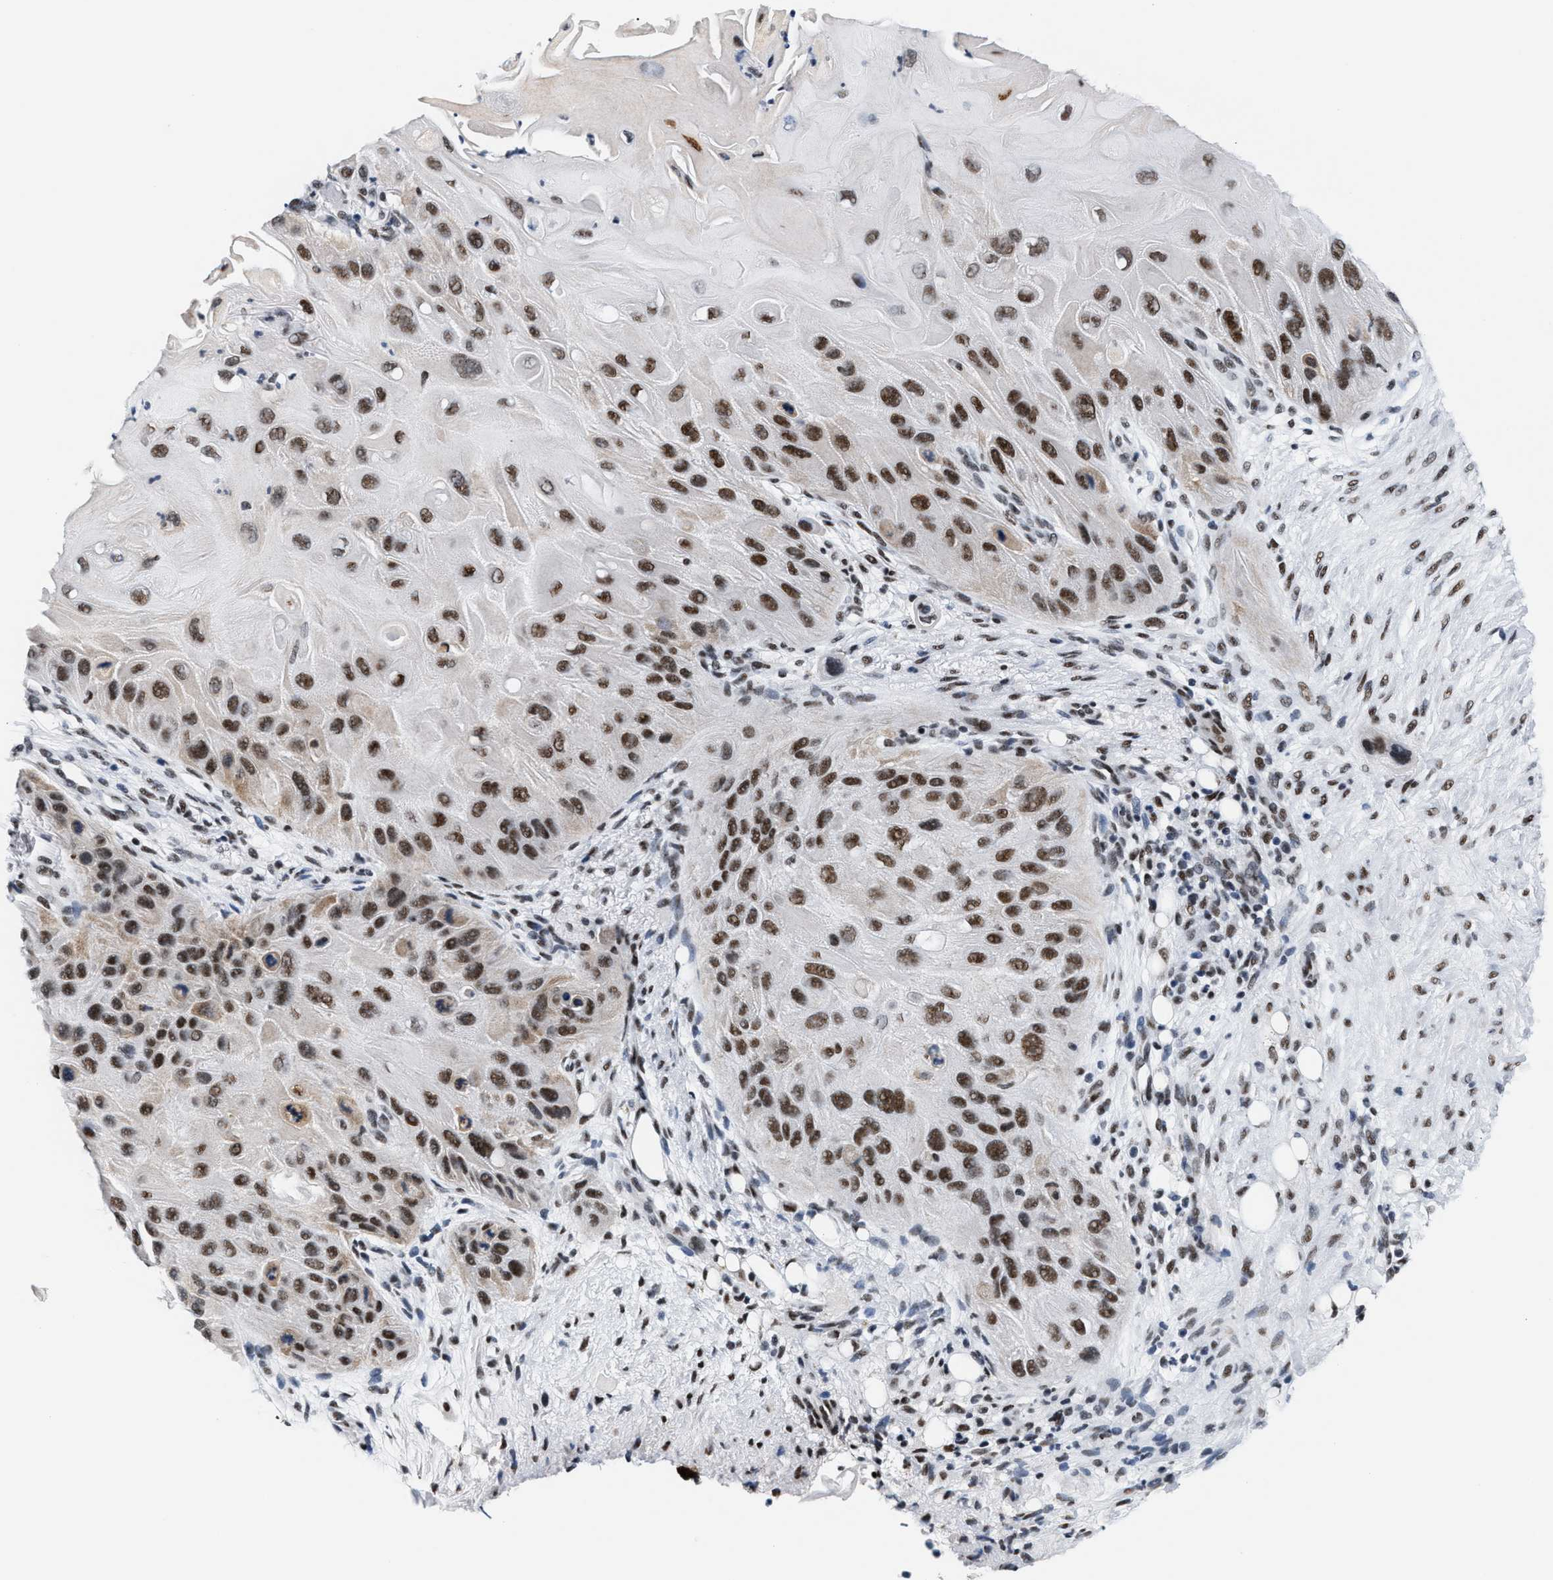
{"staining": {"intensity": "strong", "quantity": ">75%", "location": "nuclear"}, "tissue": "skin cancer", "cell_type": "Tumor cells", "image_type": "cancer", "snomed": [{"axis": "morphology", "description": "Squamous cell carcinoma, NOS"}, {"axis": "topography", "description": "Skin"}], "caption": "An immunohistochemistry image of neoplastic tissue is shown. Protein staining in brown shows strong nuclear positivity in skin squamous cell carcinoma within tumor cells.", "gene": "RAD50", "patient": {"sex": "female", "age": 77}}